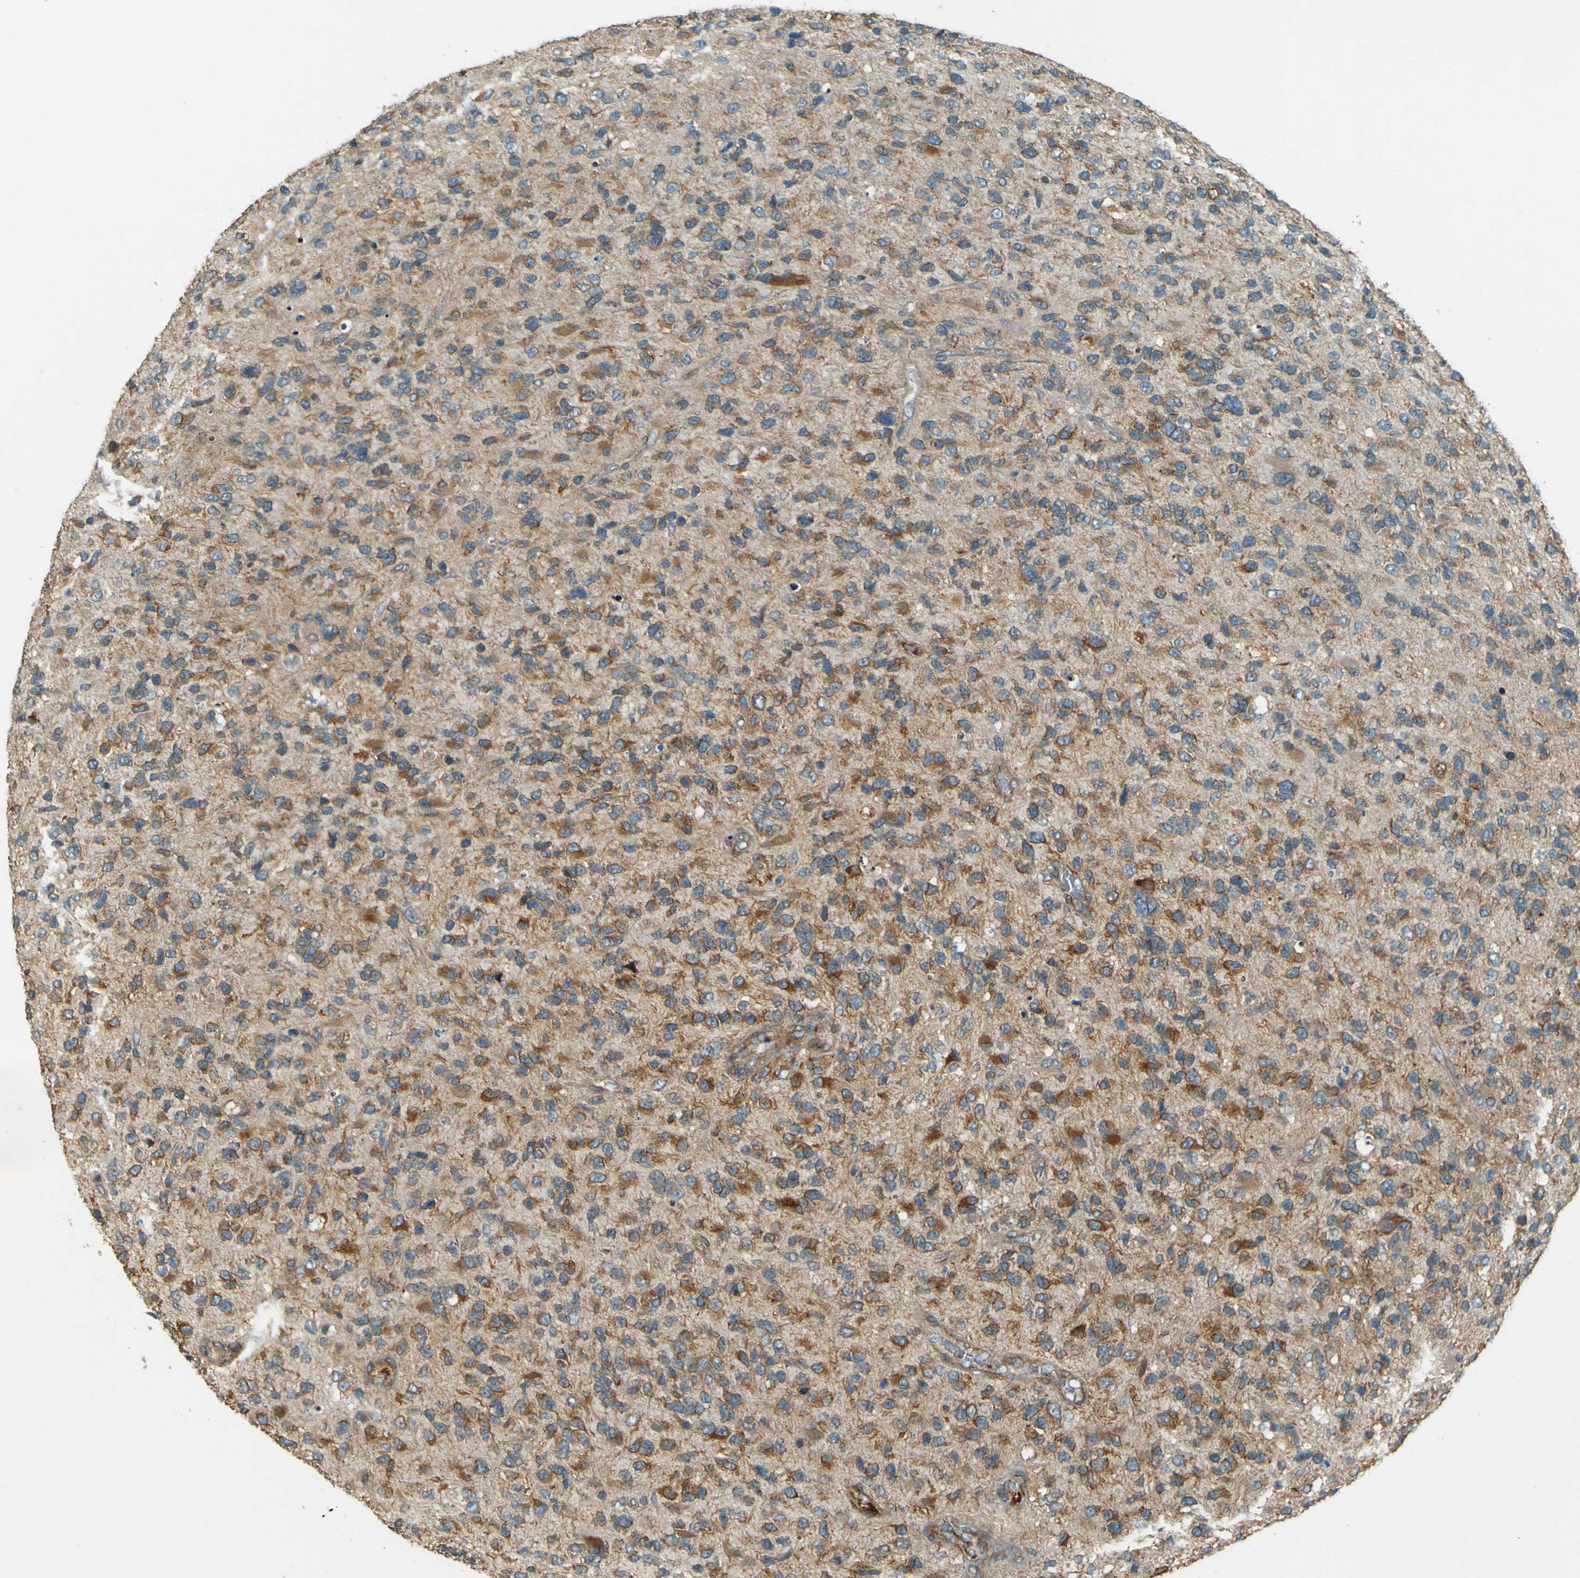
{"staining": {"intensity": "moderate", "quantity": ">75%", "location": "cytoplasmic/membranous"}, "tissue": "glioma", "cell_type": "Tumor cells", "image_type": "cancer", "snomed": [{"axis": "morphology", "description": "Glioma, malignant, High grade"}, {"axis": "topography", "description": "Brain"}], "caption": "There is medium levels of moderate cytoplasmic/membranous expression in tumor cells of malignant glioma (high-grade), as demonstrated by immunohistochemical staining (brown color).", "gene": "LPCAT1", "patient": {"sex": "female", "age": 58}}